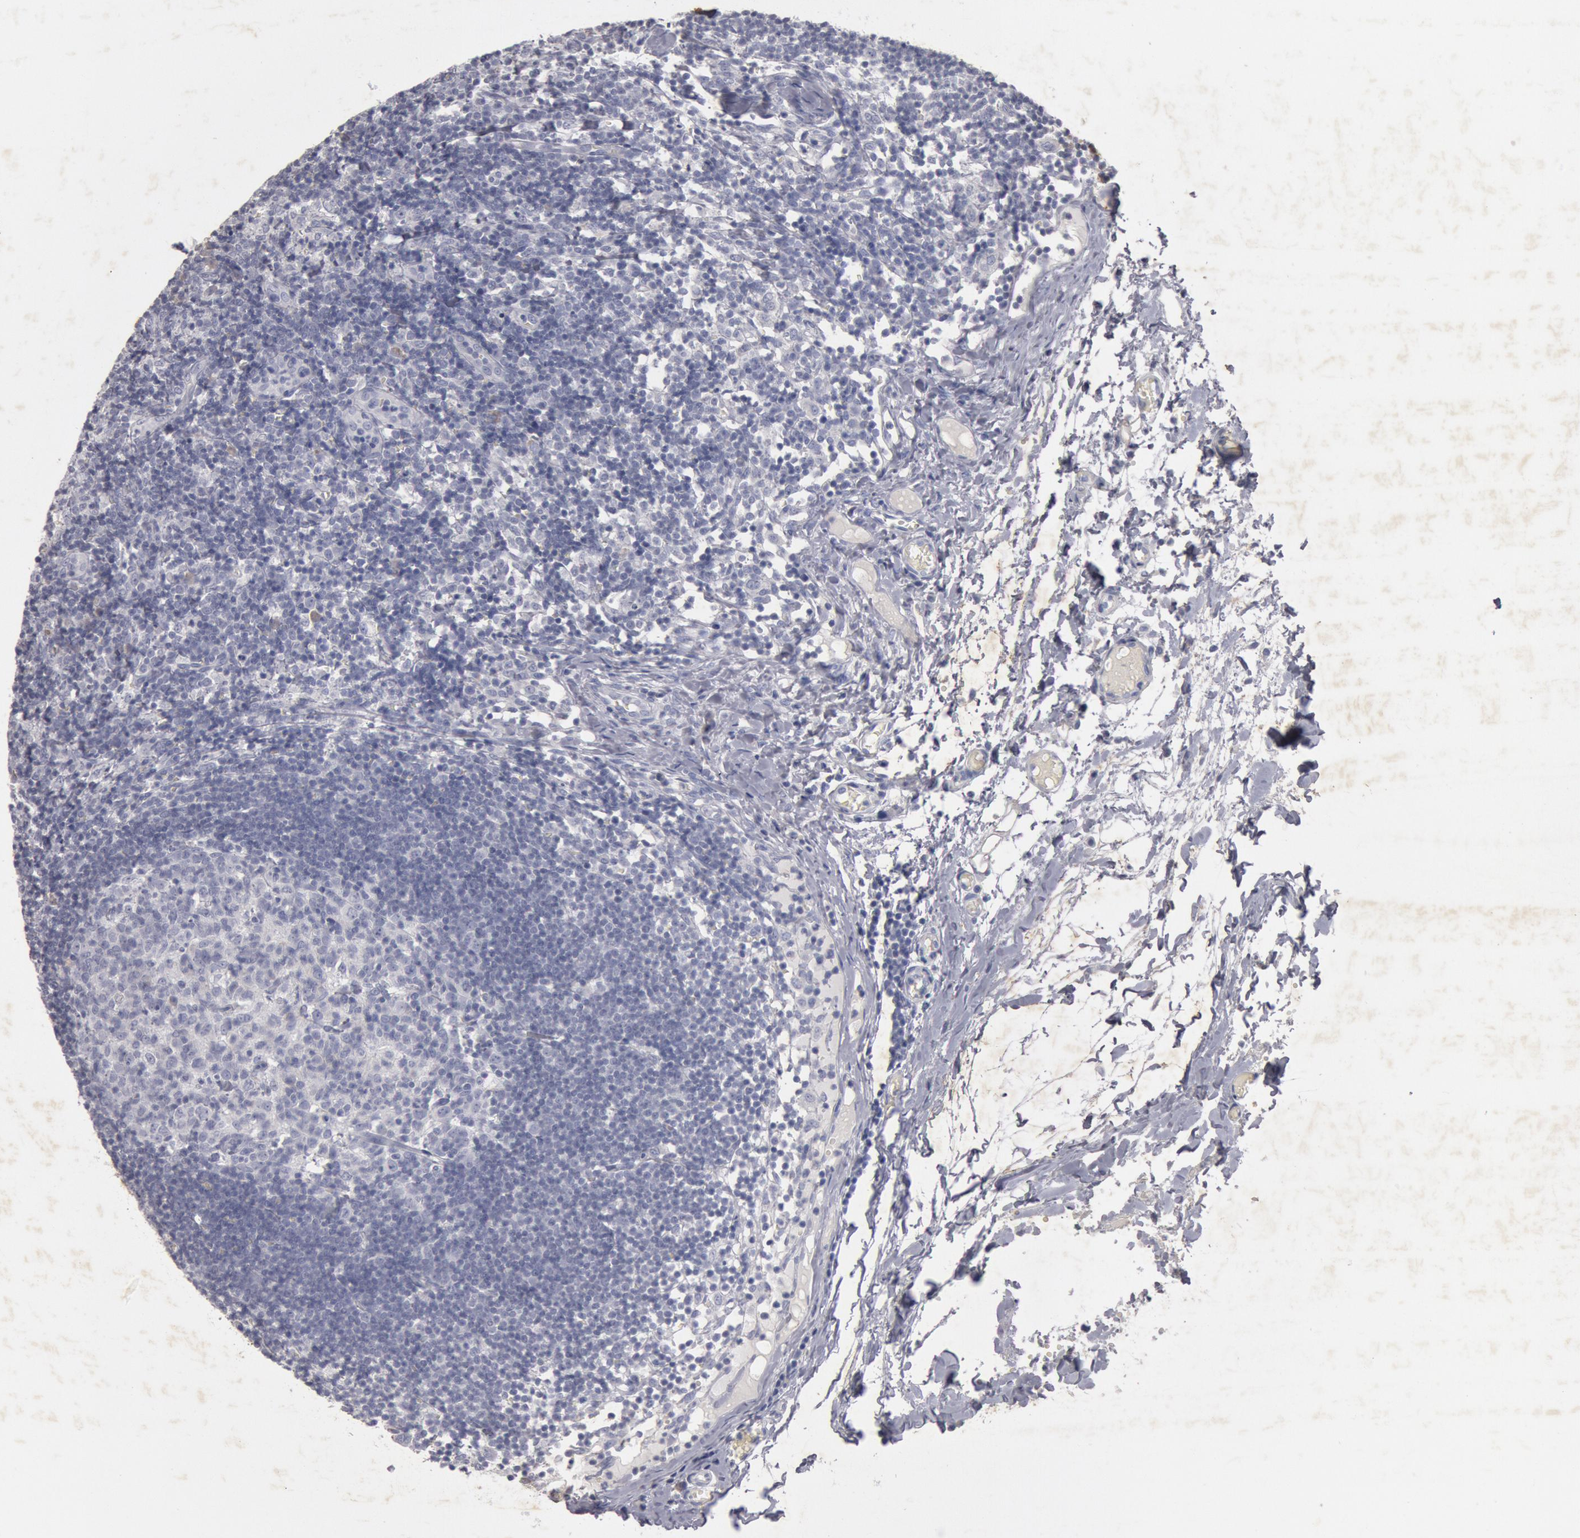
{"staining": {"intensity": "negative", "quantity": "none", "location": "none"}, "tissue": "lymph node", "cell_type": "Germinal center cells", "image_type": "normal", "snomed": [{"axis": "morphology", "description": "Normal tissue, NOS"}, {"axis": "morphology", "description": "Inflammation, NOS"}, {"axis": "topography", "description": "Lymph node"}, {"axis": "topography", "description": "Salivary gland"}], "caption": "The micrograph displays no significant positivity in germinal center cells of lymph node.", "gene": "FOXA2", "patient": {"sex": "male", "age": 3}}